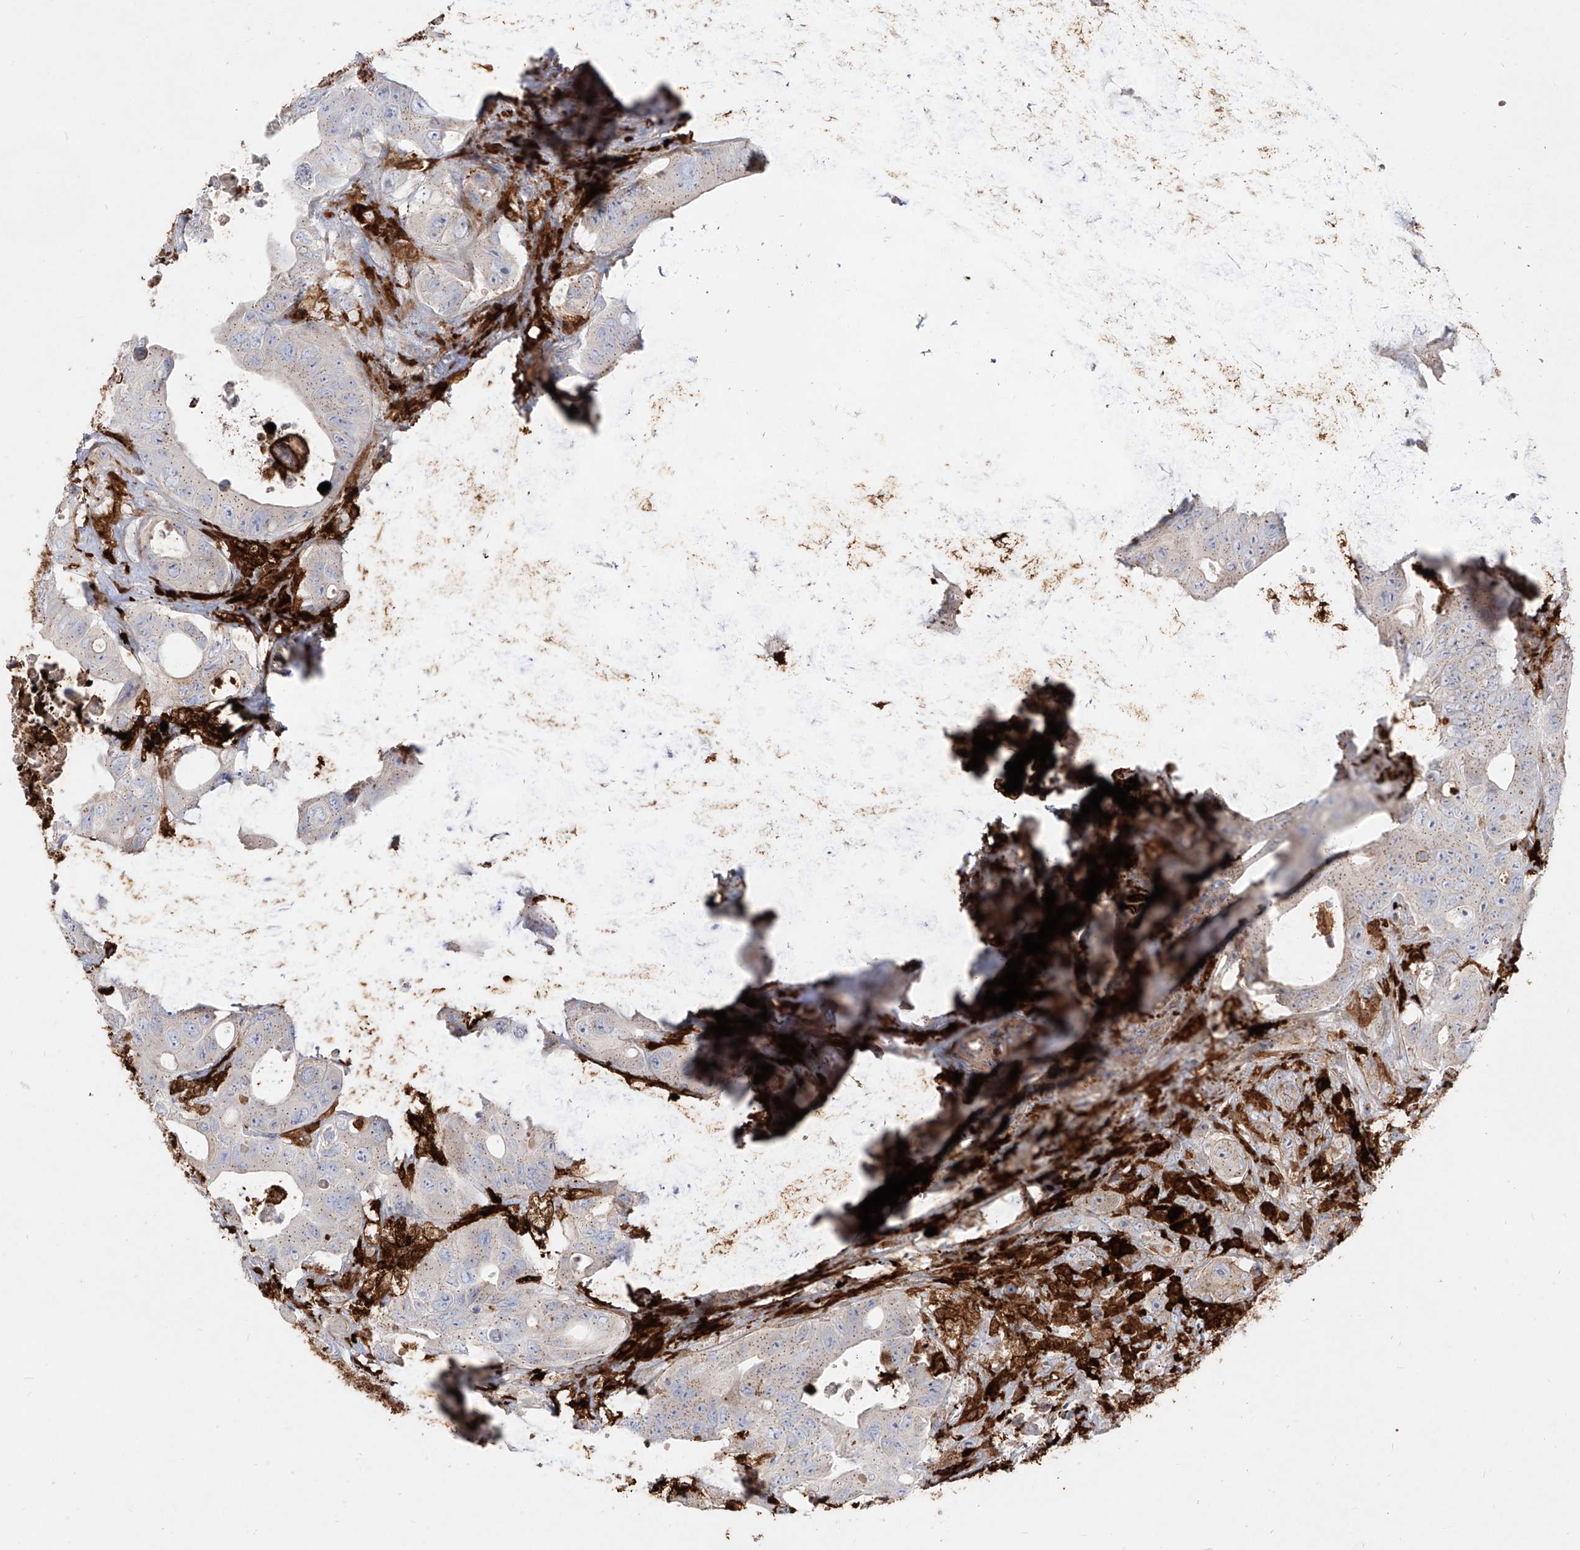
{"staining": {"intensity": "negative", "quantity": "none", "location": "none"}, "tissue": "colorectal cancer", "cell_type": "Tumor cells", "image_type": "cancer", "snomed": [{"axis": "morphology", "description": "Adenocarcinoma, NOS"}, {"axis": "topography", "description": "Colon"}], "caption": "Immunohistochemistry of human colorectal cancer shows no positivity in tumor cells.", "gene": "KYNU", "patient": {"sex": "female", "age": 46}}